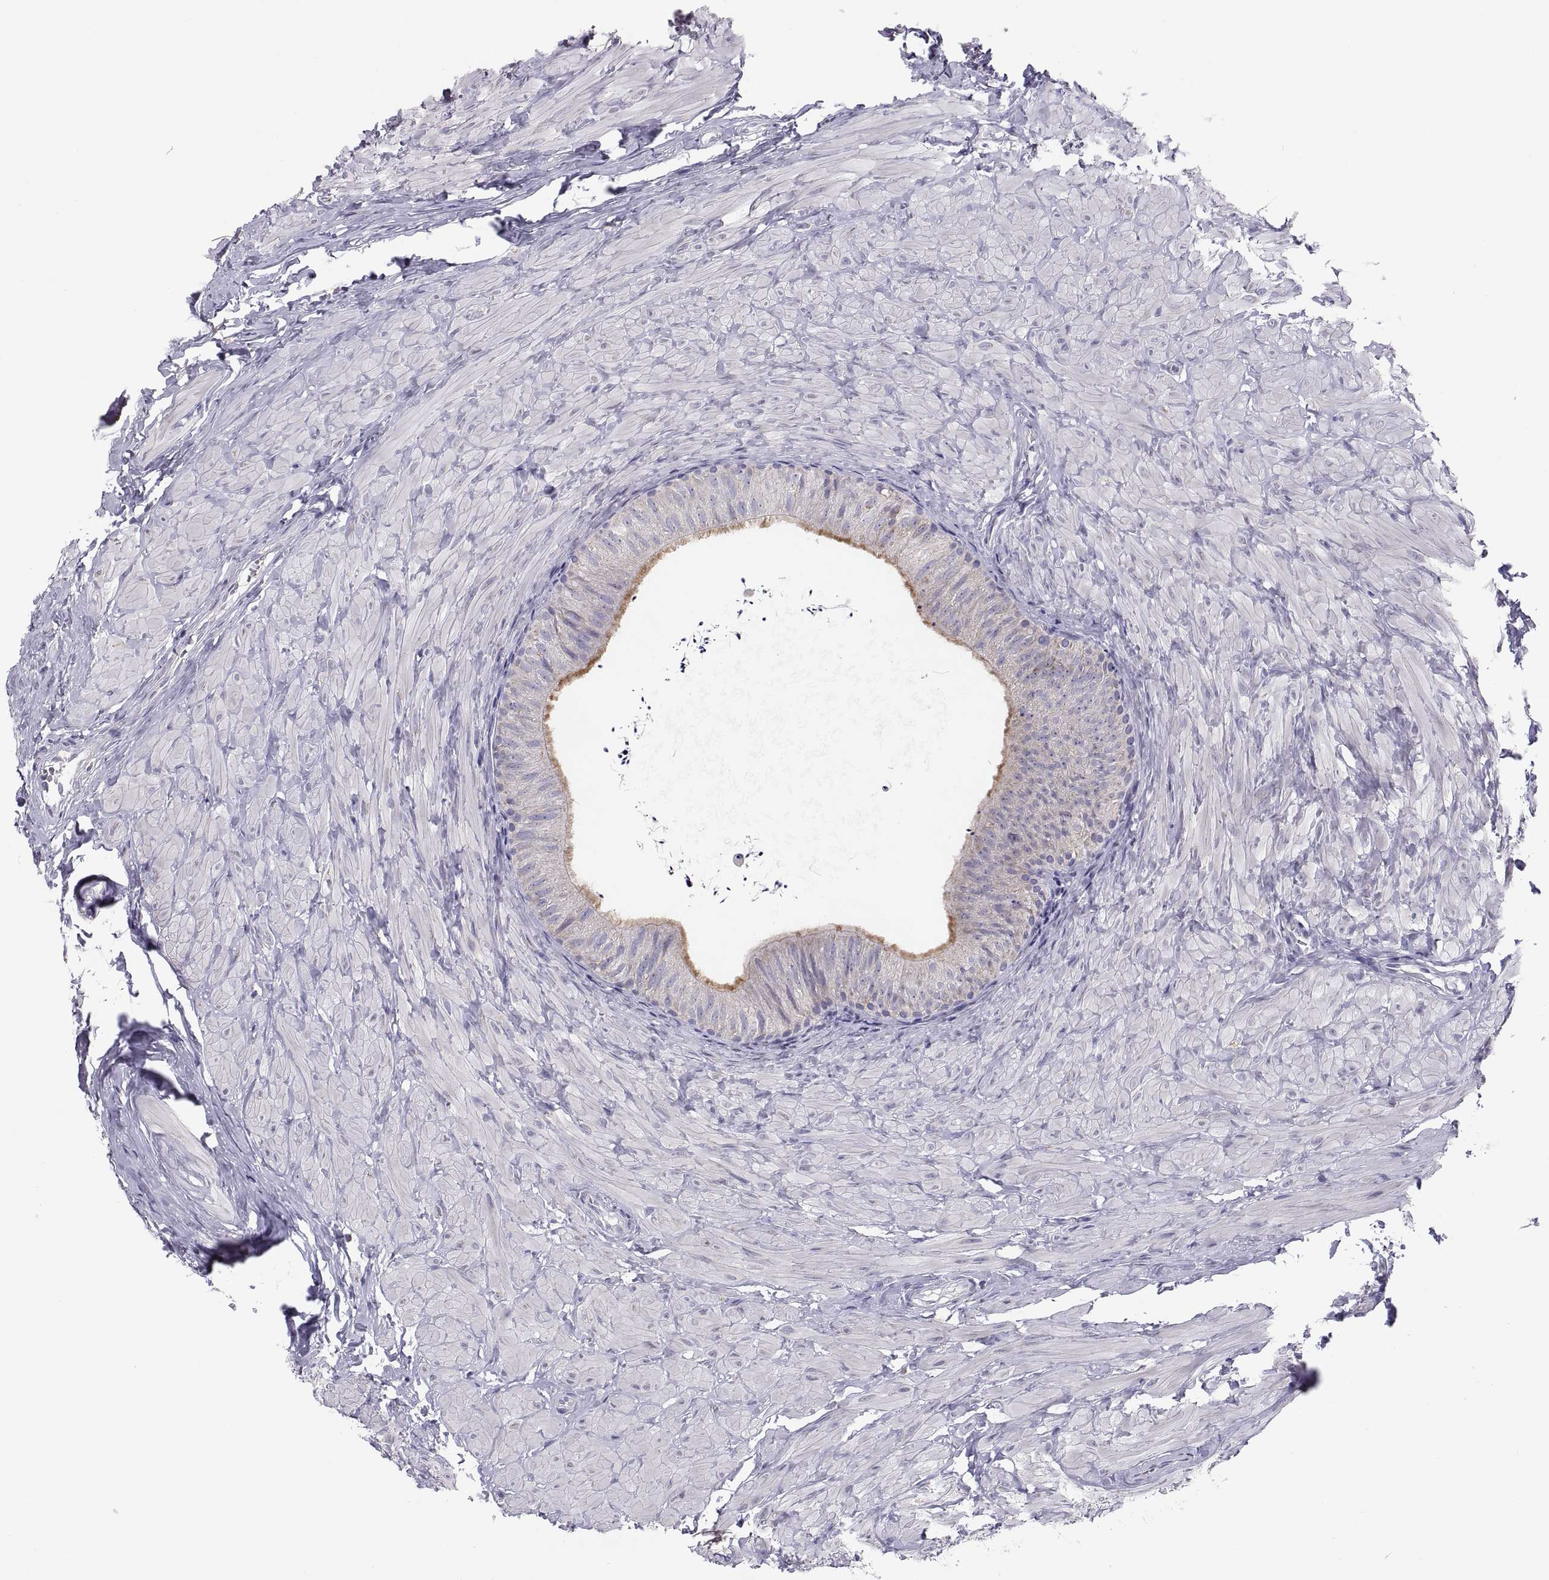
{"staining": {"intensity": "weak", "quantity": "<25%", "location": "cytoplasmic/membranous"}, "tissue": "epididymis", "cell_type": "Glandular cells", "image_type": "normal", "snomed": [{"axis": "morphology", "description": "Normal tissue, NOS"}, {"axis": "topography", "description": "Epididymis"}], "caption": "Unremarkable epididymis was stained to show a protein in brown. There is no significant staining in glandular cells. (Stains: DAB (3,3'-diaminobenzidine) immunohistochemistry (IHC) with hematoxylin counter stain, Microscopy: brightfield microscopy at high magnification).", "gene": "TNNC1", "patient": {"sex": "male", "age": 32}}